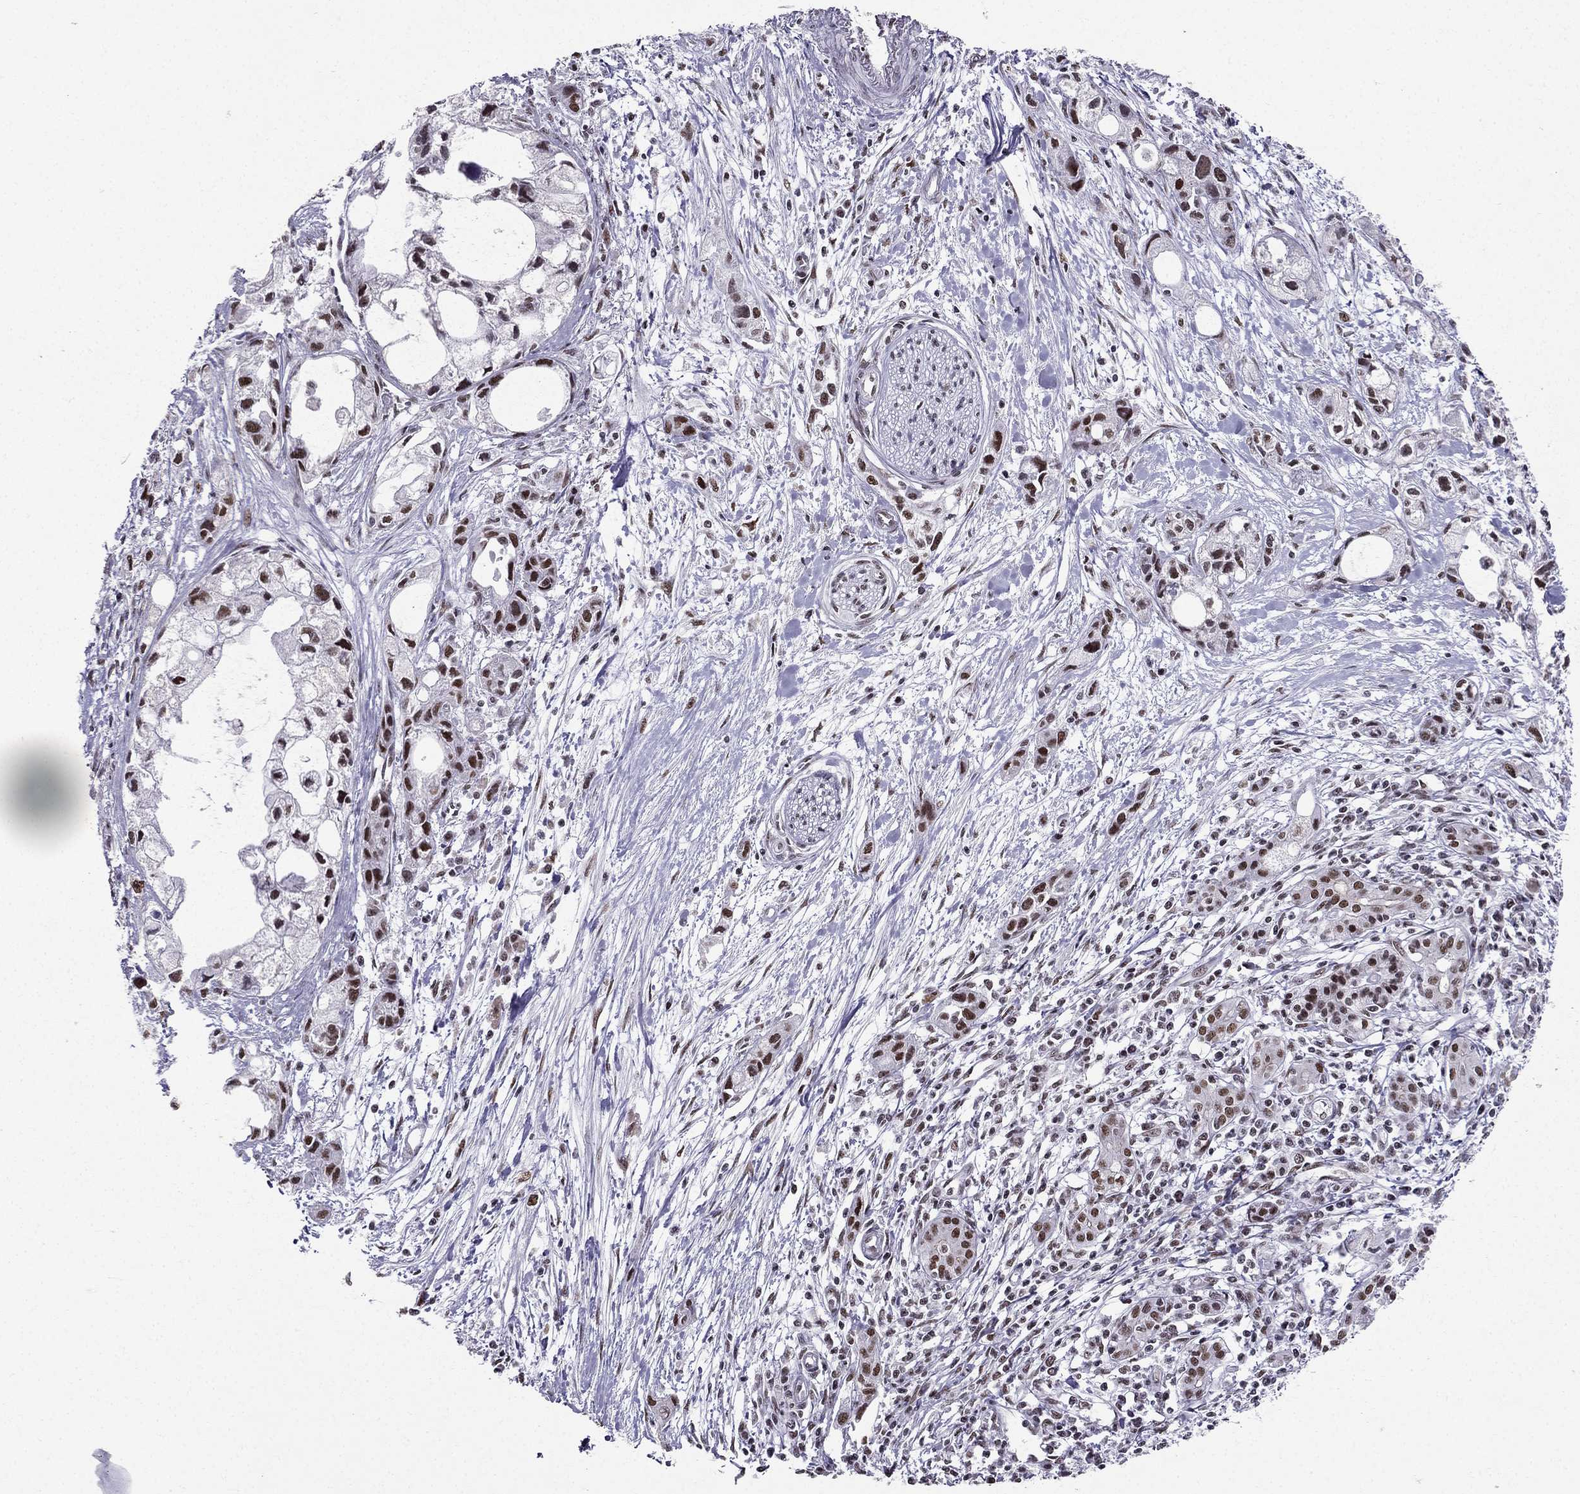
{"staining": {"intensity": "moderate", "quantity": "25%-75%", "location": "nuclear"}, "tissue": "pancreatic cancer", "cell_type": "Tumor cells", "image_type": "cancer", "snomed": [{"axis": "morphology", "description": "Adenocarcinoma, NOS"}, {"axis": "topography", "description": "Pancreas"}], "caption": "Immunohistochemical staining of human pancreatic cancer (adenocarcinoma) reveals medium levels of moderate nuclear positivity in approximately 25%-75% of tumor cells.", "gene": "ZNF420", "patient": {"sex": "female", "age": 61}}